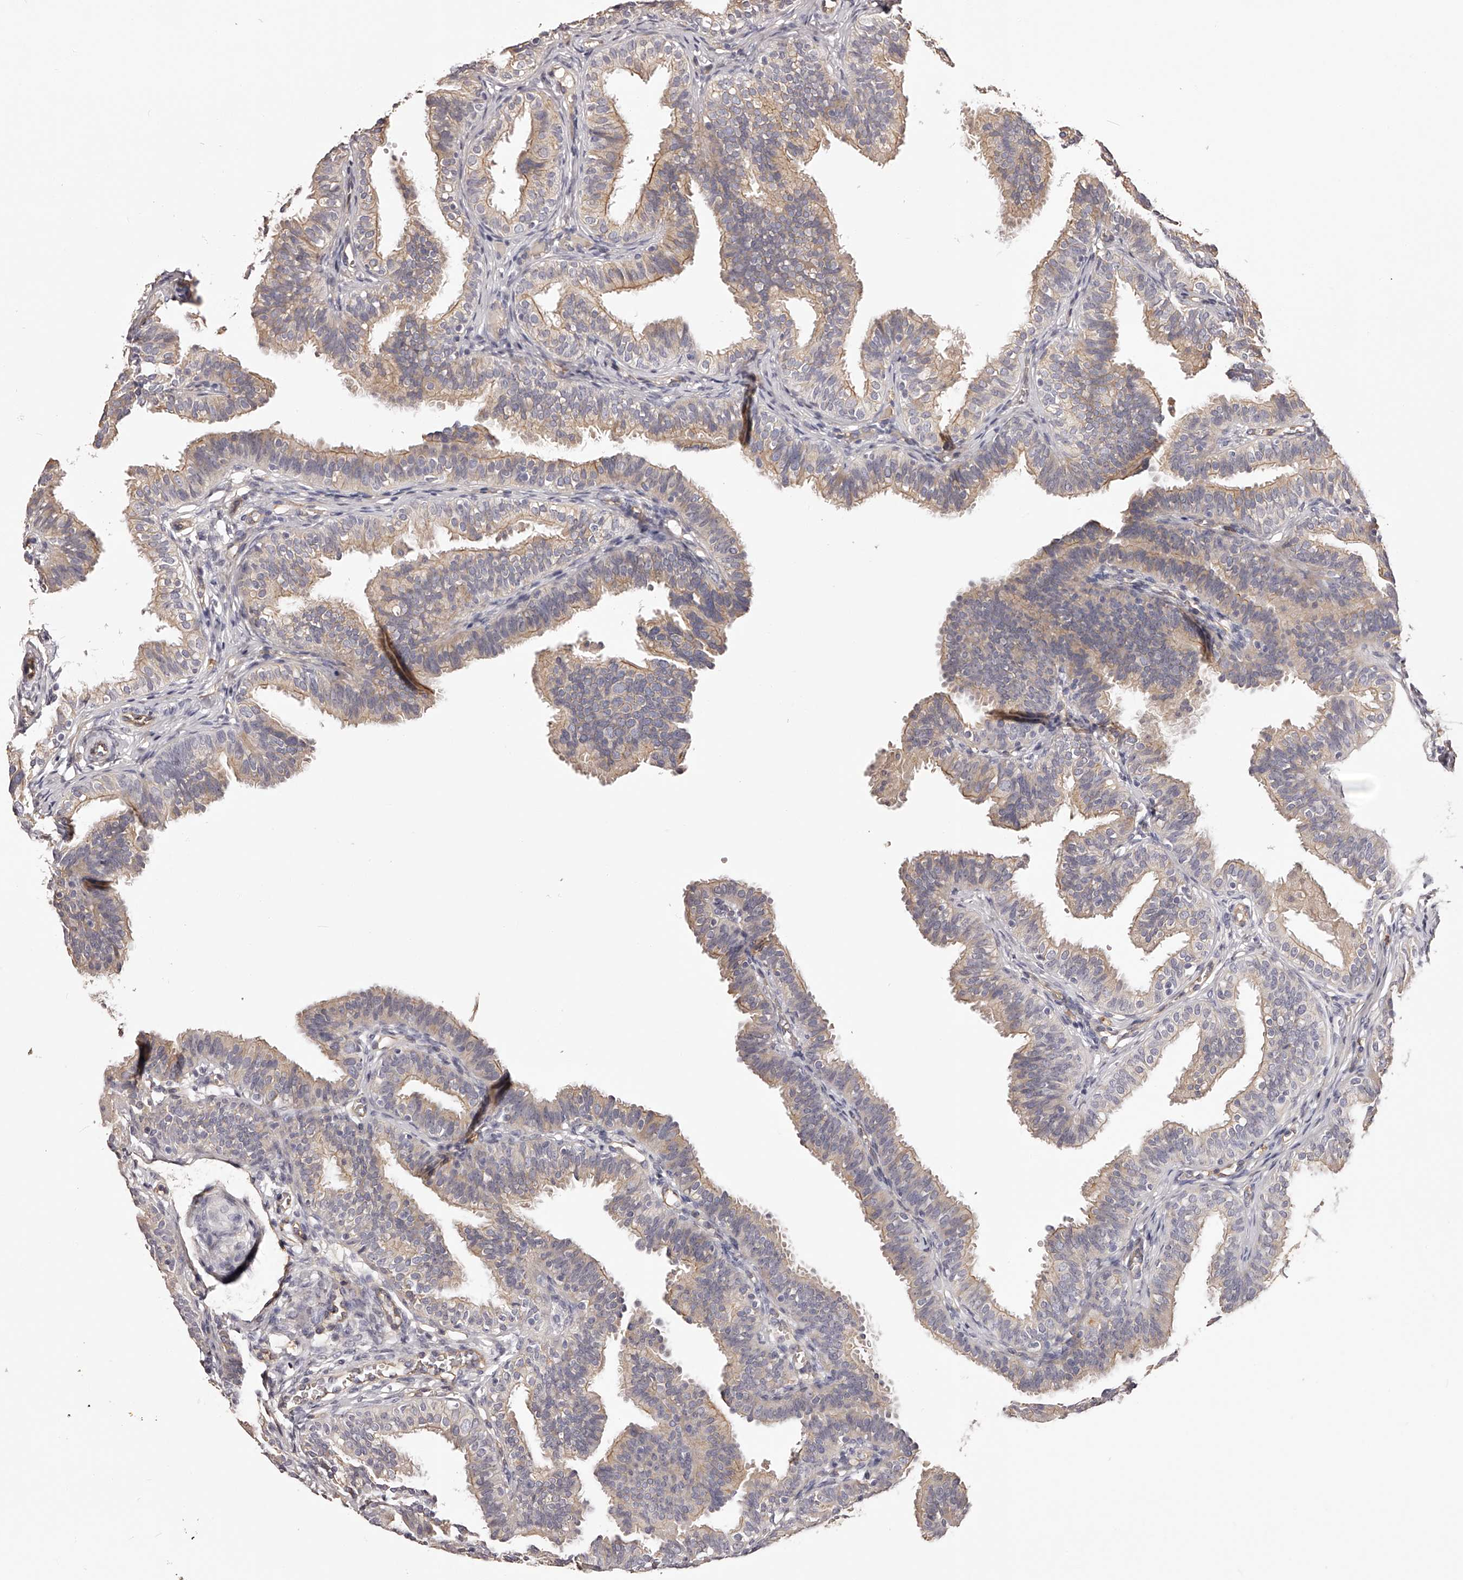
{"staining": {"intensity": "weak", "quantity": "25%-75%", "location": "cytoplasmic/membranous"}, "tissue": "fallopian tube", "cell_type": "Glandular cells", "image_type": "normal", "snomed": [{"axis": "morphology", "description": "Normal tissue, NOS"}, {"axis": "topography", "description": "Fallopian tube"}], "caption": "Benign fallopian tube shows weak cytoplasmic/membranous expression in approximately 25%-75% of glandular cells, visualized by immunohistochemistry.", "gene": "LTV1", "patient": {"sex": "female", "age": 35}}